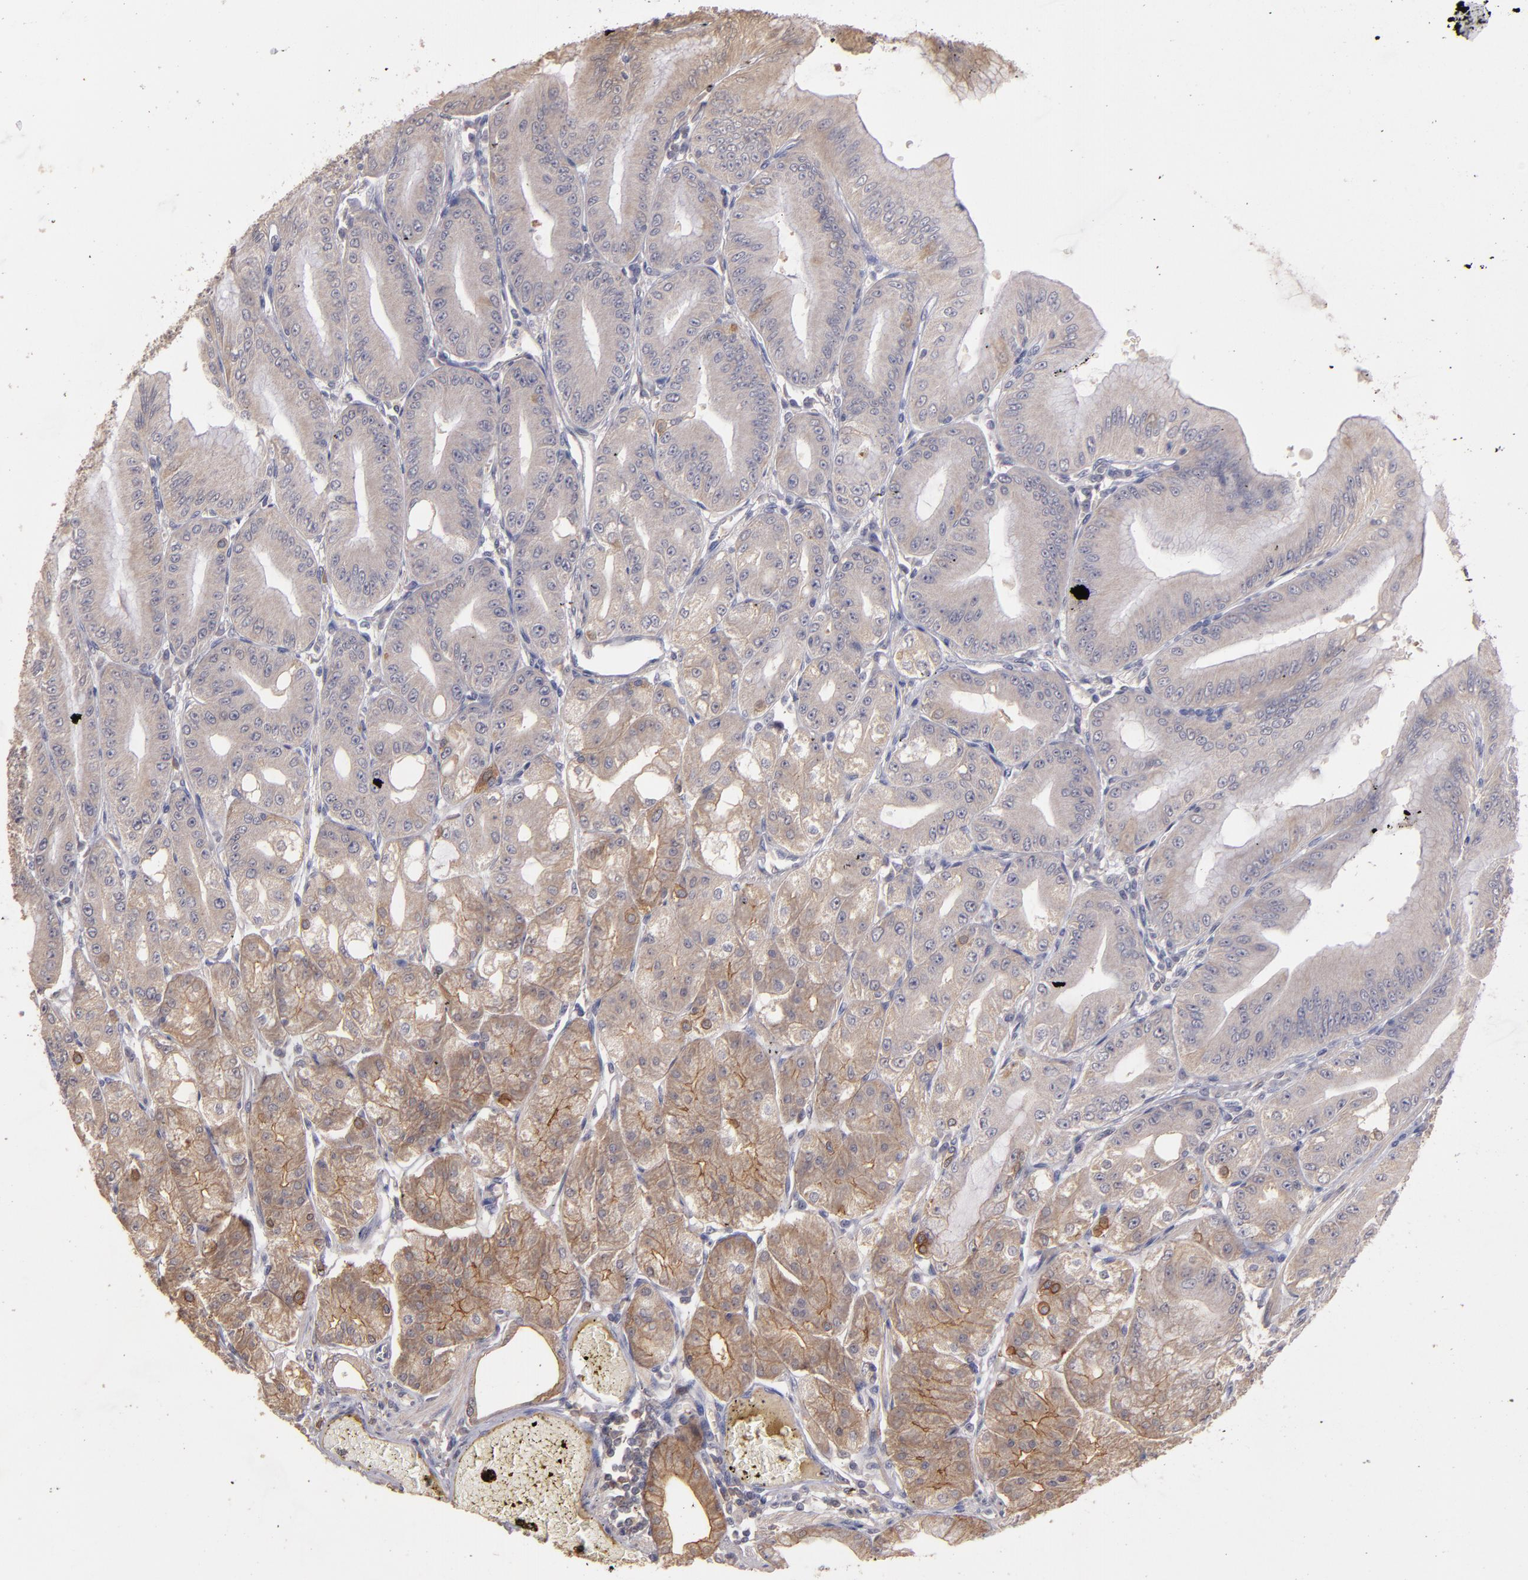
{"staining": {"intensity": "moderate", "quantity": "25%-75%", "location": "cytoplasmic/membranous"}, "tissue": "stomach", "cell_type": "Glandular cells", "image_type": "normal", "snomed": [{"axis": "morphology", "description": "Normal tissue, NOS"}, {"axis": "topography", "description": "Stomach, lower"}], "caption": "Unremarkable stomach displays moderate cytoplasmic/membranous expression in about 25%-75% of glandular cells Using DAB (brown) and hematoxylin (blue) stains, captured at high magnification using brightfield microscopy..", "gene": "GNAZ", "patient": {"sex": "male", "age": 71}}